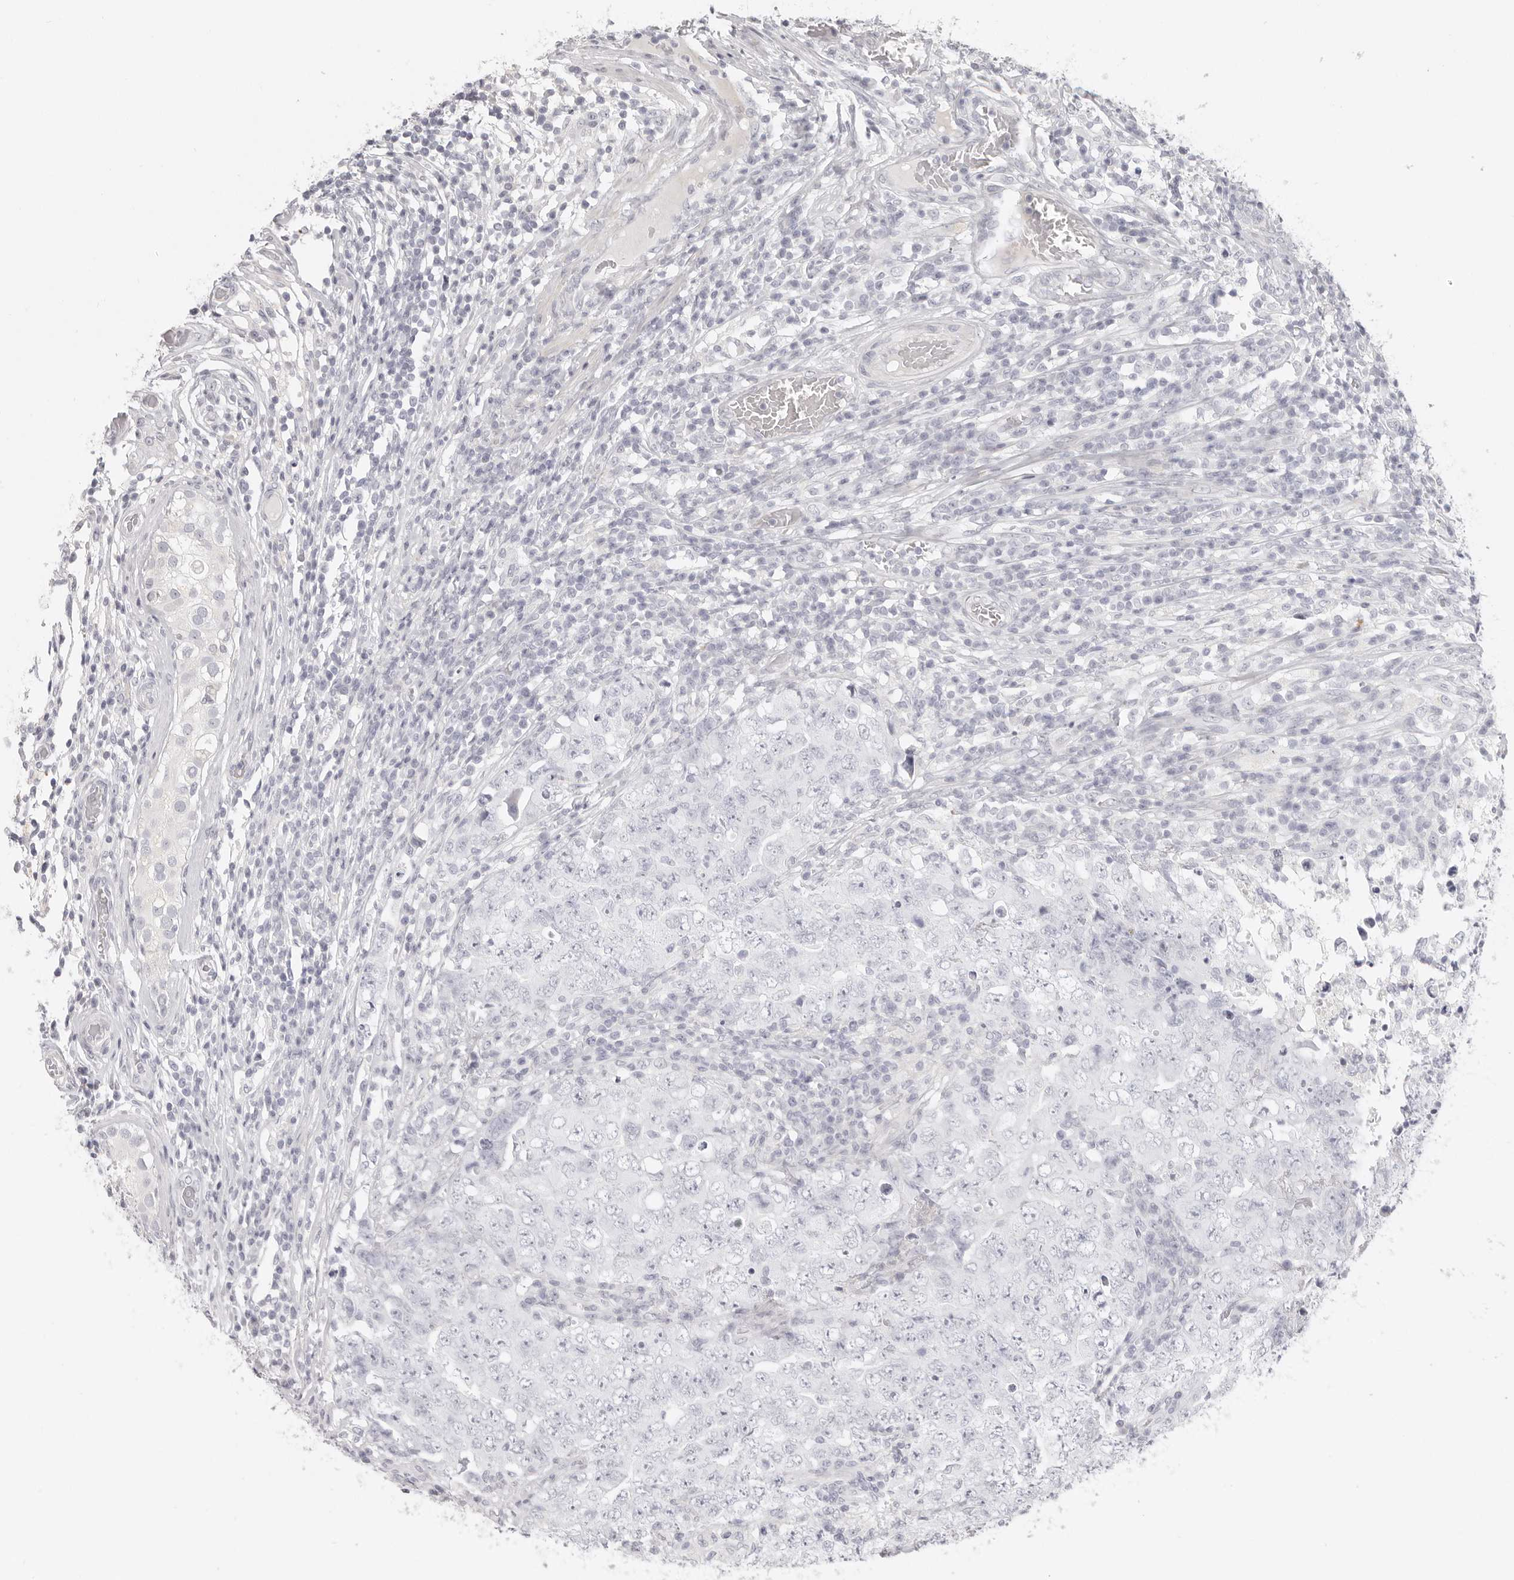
{"staining": {"intensity": "negative", "quantity": "none", "location": "none"}, "tissue": "testis cancer", "cell_type": "Tumor cells", "image_type": "cancer", "snomed": [{"axis": "morphology", "description": "Carcinoma, Embryonal, NOS"}, {"axis": "topography", "description": "Testis"}], "caption": "A micrograph of embryonal carcinoma (testis) stained for a protein shows no brown staining in tumor cells.", "gene": "RXFP1", "patient": {"sex": "male", "age": 26}}